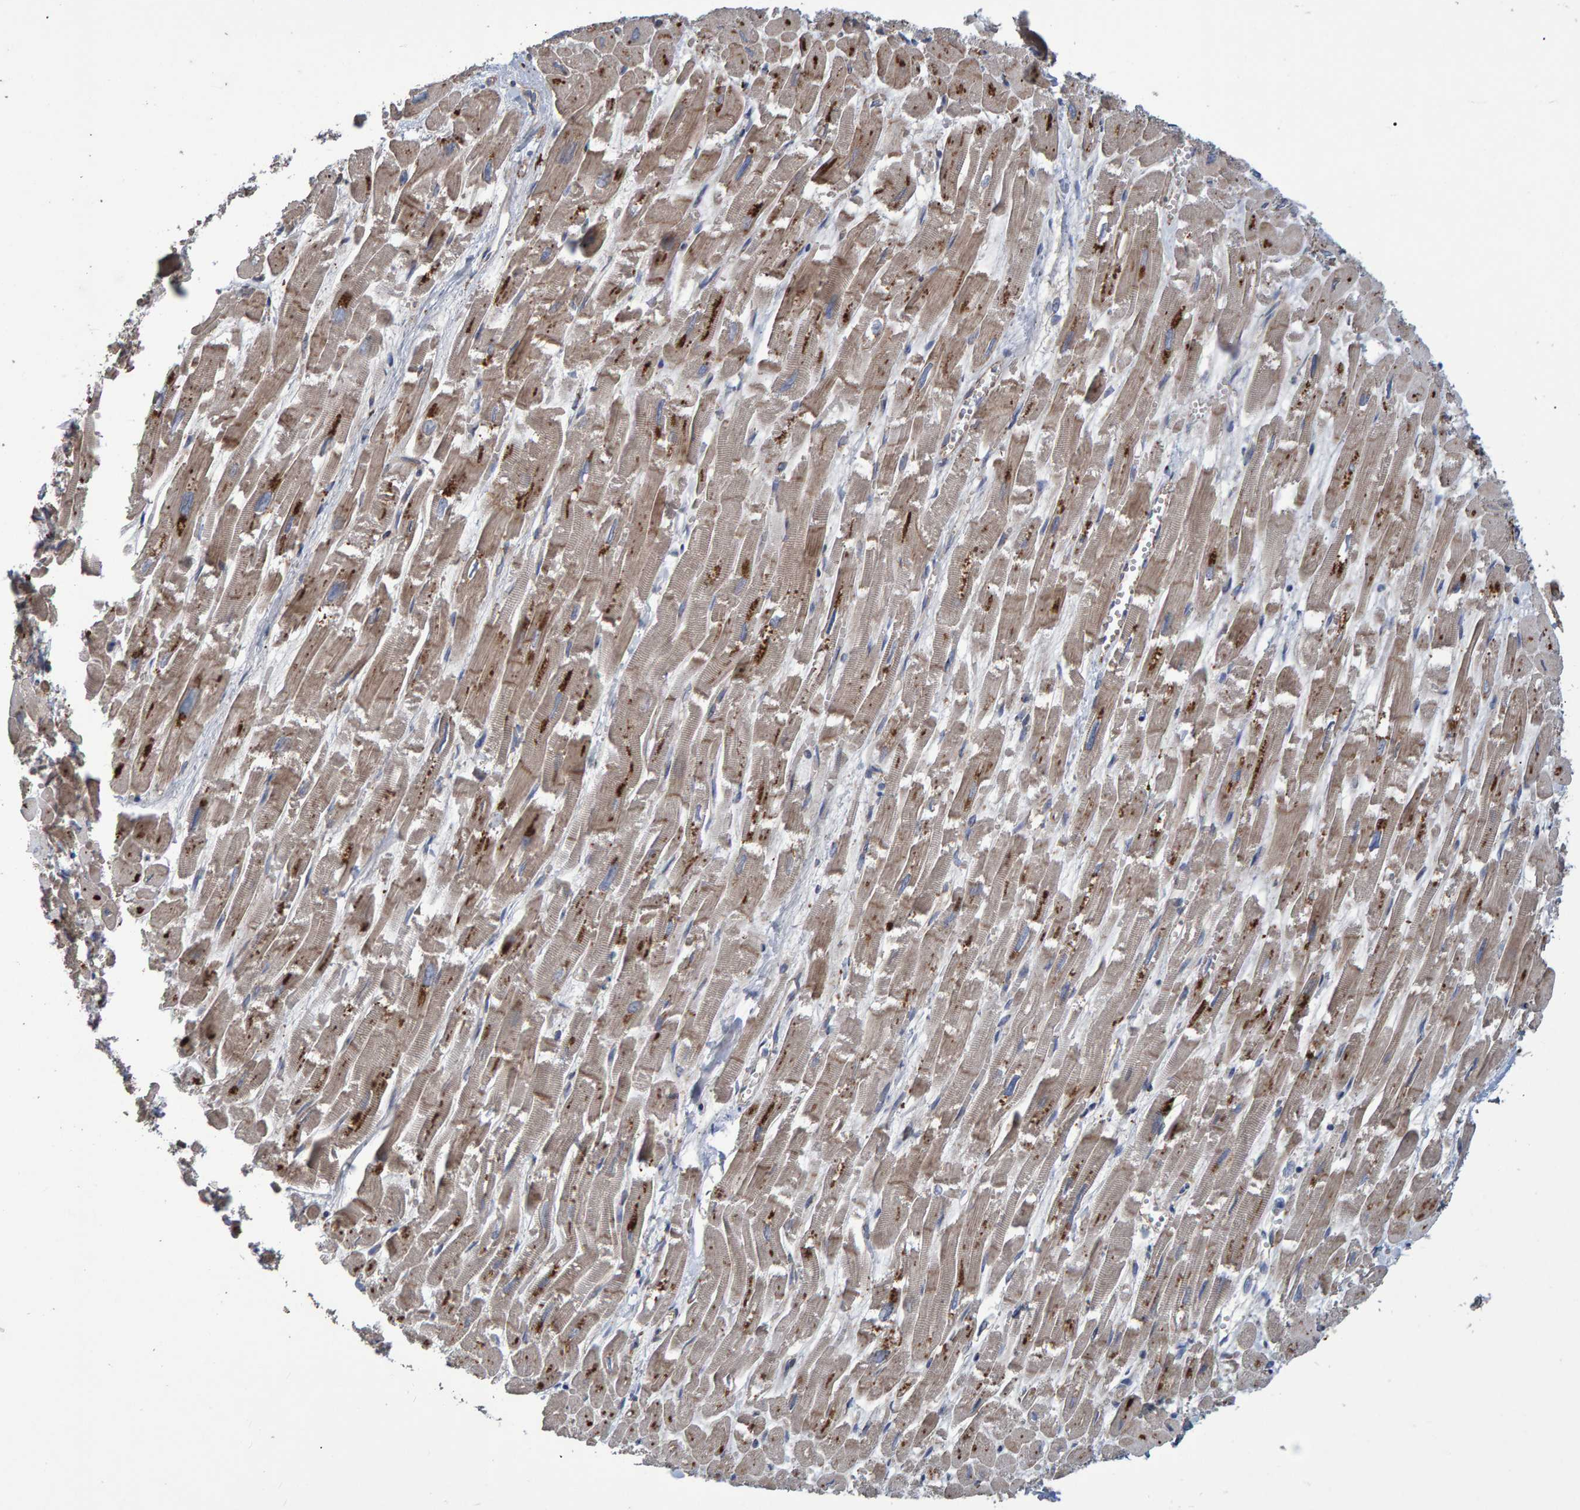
{"staining": {"intensity": "moderate", "quantity": ">75%", "location": "cytoplasmic/membranous"}, "tissue": "heart muscle", "cell_type": "Cardiomyocytes", "image_type": "normal", "snomed": [{"axis": "morphology", "description": "Normal tissue, NOS"}, {"axis": "topography", "description": "Heart"}], "caption": "Cardiomyocytes demonstrate moderate cytoplasmic/membranous positivity in approximately >75% of cells in normal heart muscle.", "gene": "SLIT2", "patient": {"sex": "male", "age": 54}}